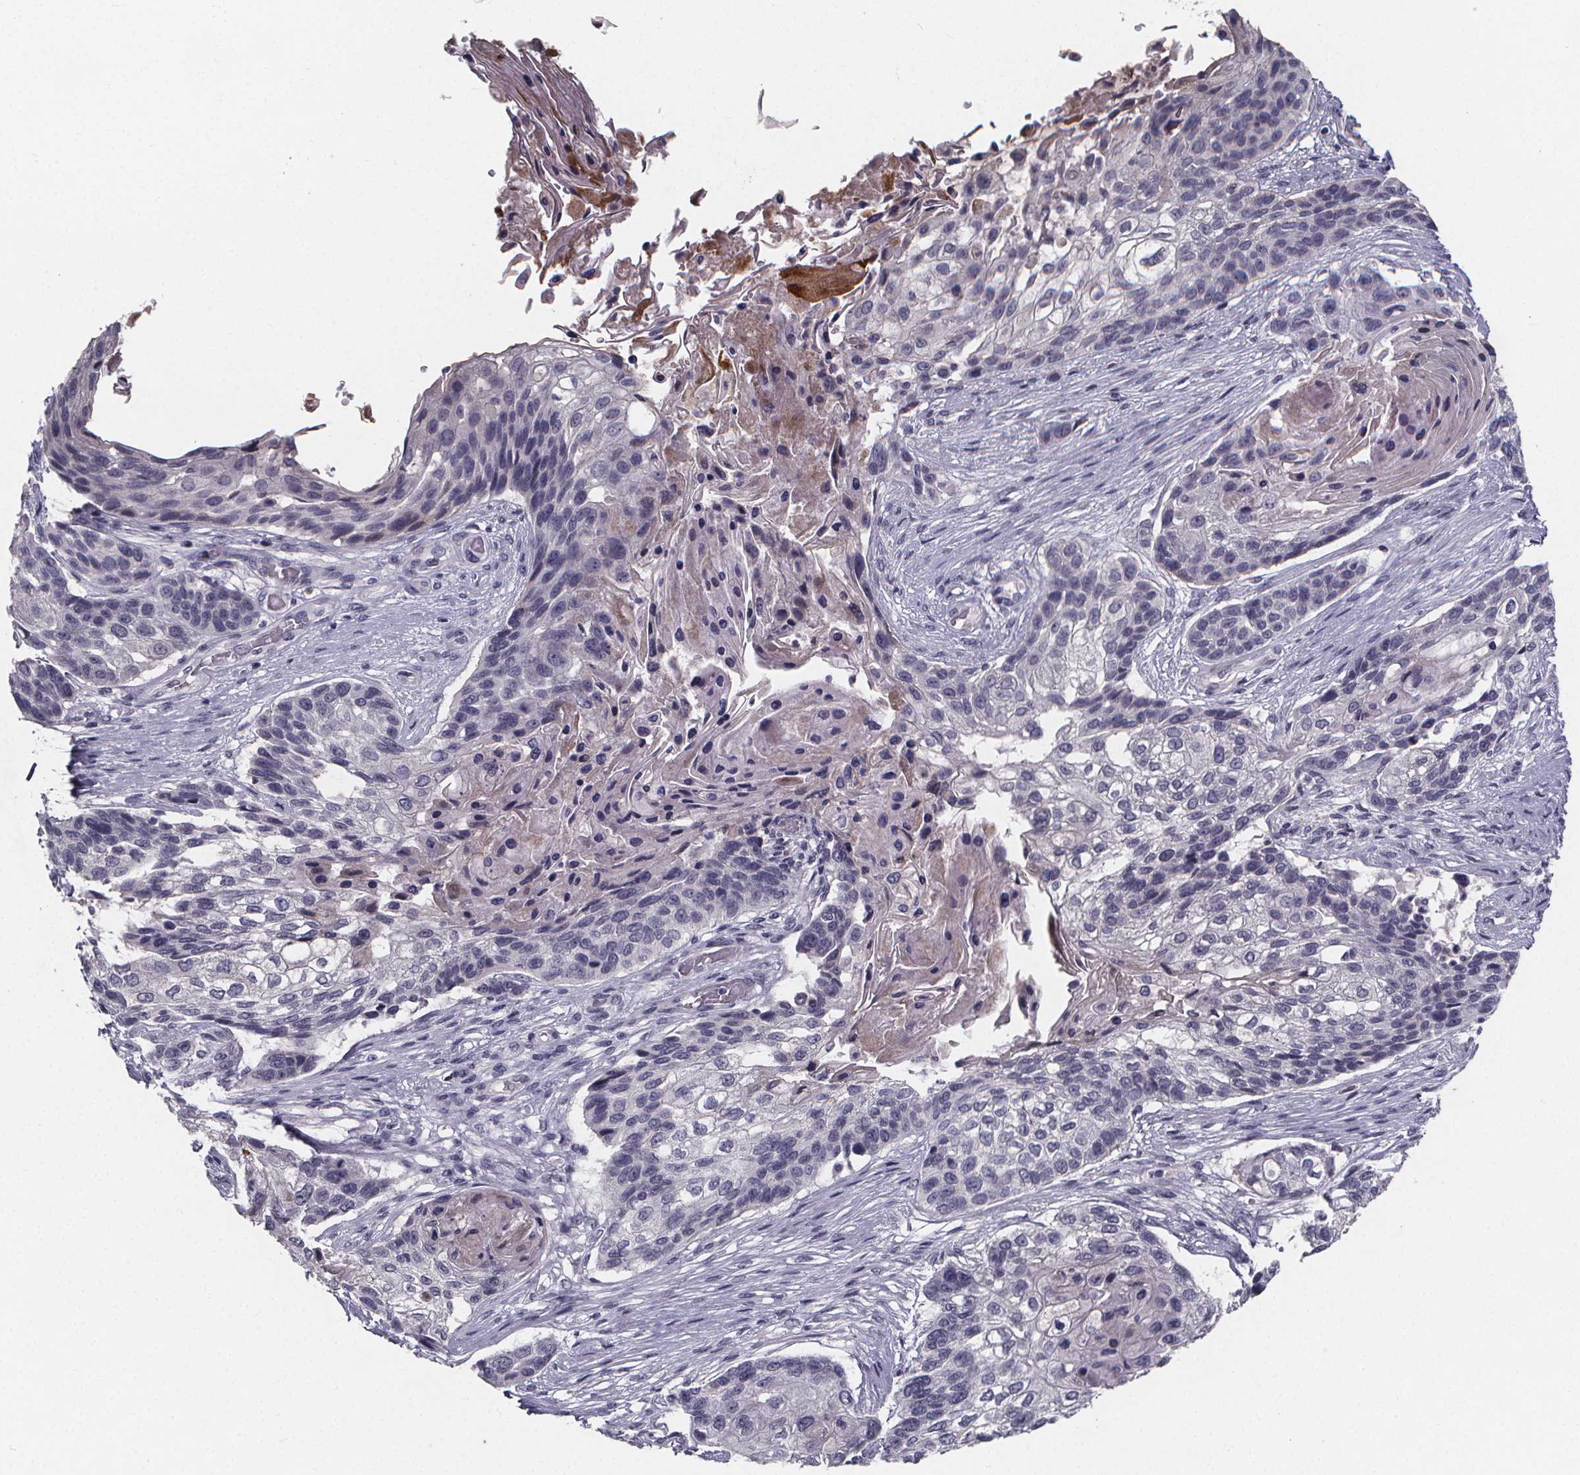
{"staining": {"intensity": "negative", "quantity": "none", "location": "none"}, "tissue": "lung cancer", "cell_type": "Tumor cells", "image_type": "cancer", "snomed": [{"axis": "morphology", "description": "Squamous cell carcinoma, NOS"}, {"axis": "topography", "description": "Lung"}], "caption": "There is no significant positivity in tumor cells of lung squamous cell carcinoma.", "gene": "AGT", "patient": {"sex": "male", "age": 69}}